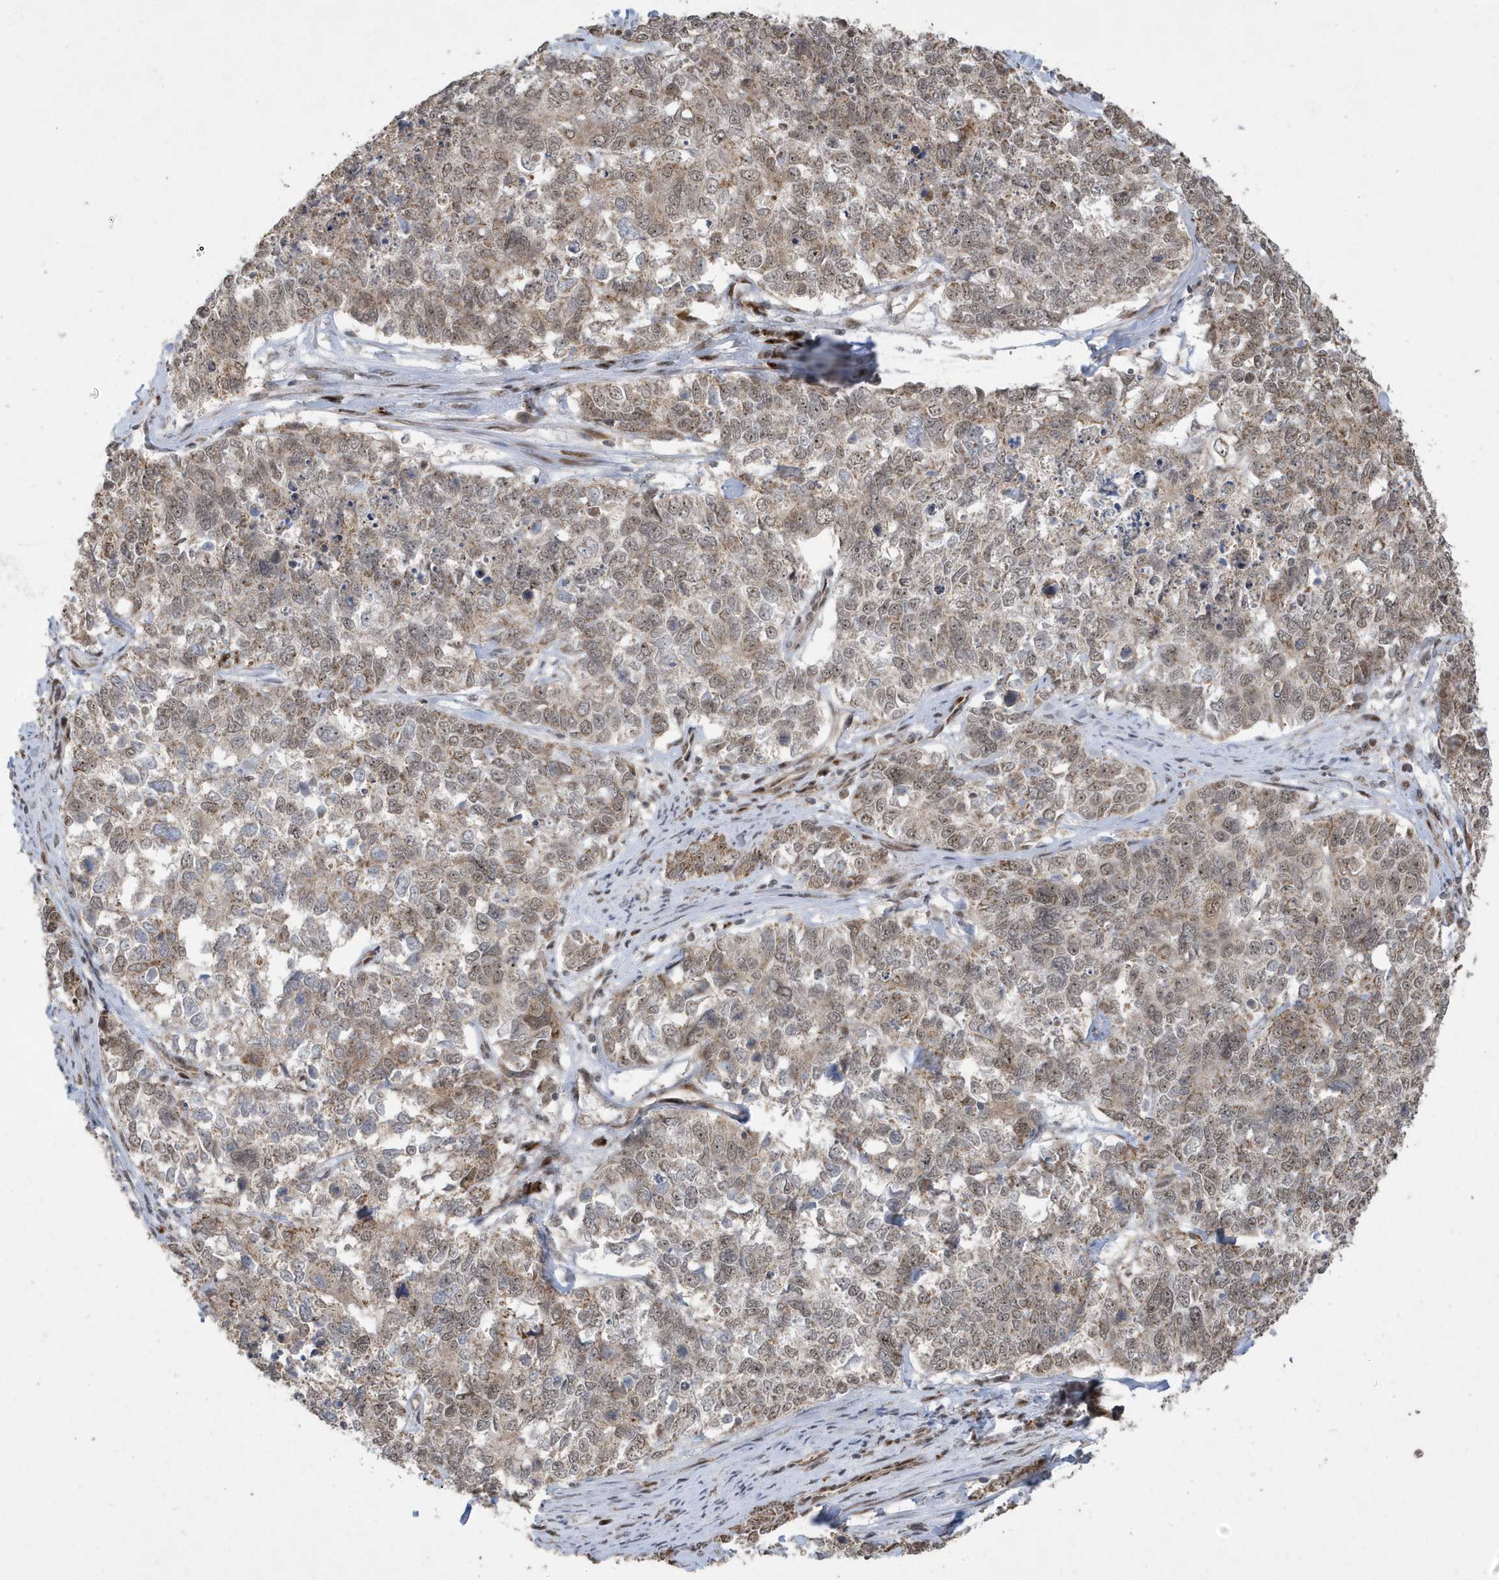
{"staining": {"intensity": "weak", "quantity": "25%-75%", "location": "cytoplasmic/membranous,nuclear"}, "tissue": "cervical cancer", "cell_type": "Tumor cells", "image_type": "cancer", "snomed": [{"axis": "morphology", "description": "Squamous cell carcinoma, NOS"}, {"axis": "topography", "description": "Cervix"}], "caption": "IHC photomicrograph of human cervical cancer (squamous cell carcinoma) stained for a protein (brown), which reveals low levels of weak cytoplasmic/membranous and nuclear expression in approximately 25%-75% of tumor cells.", "gene": "FAM9B", "patient": {"sex": "female", "age": 63}}